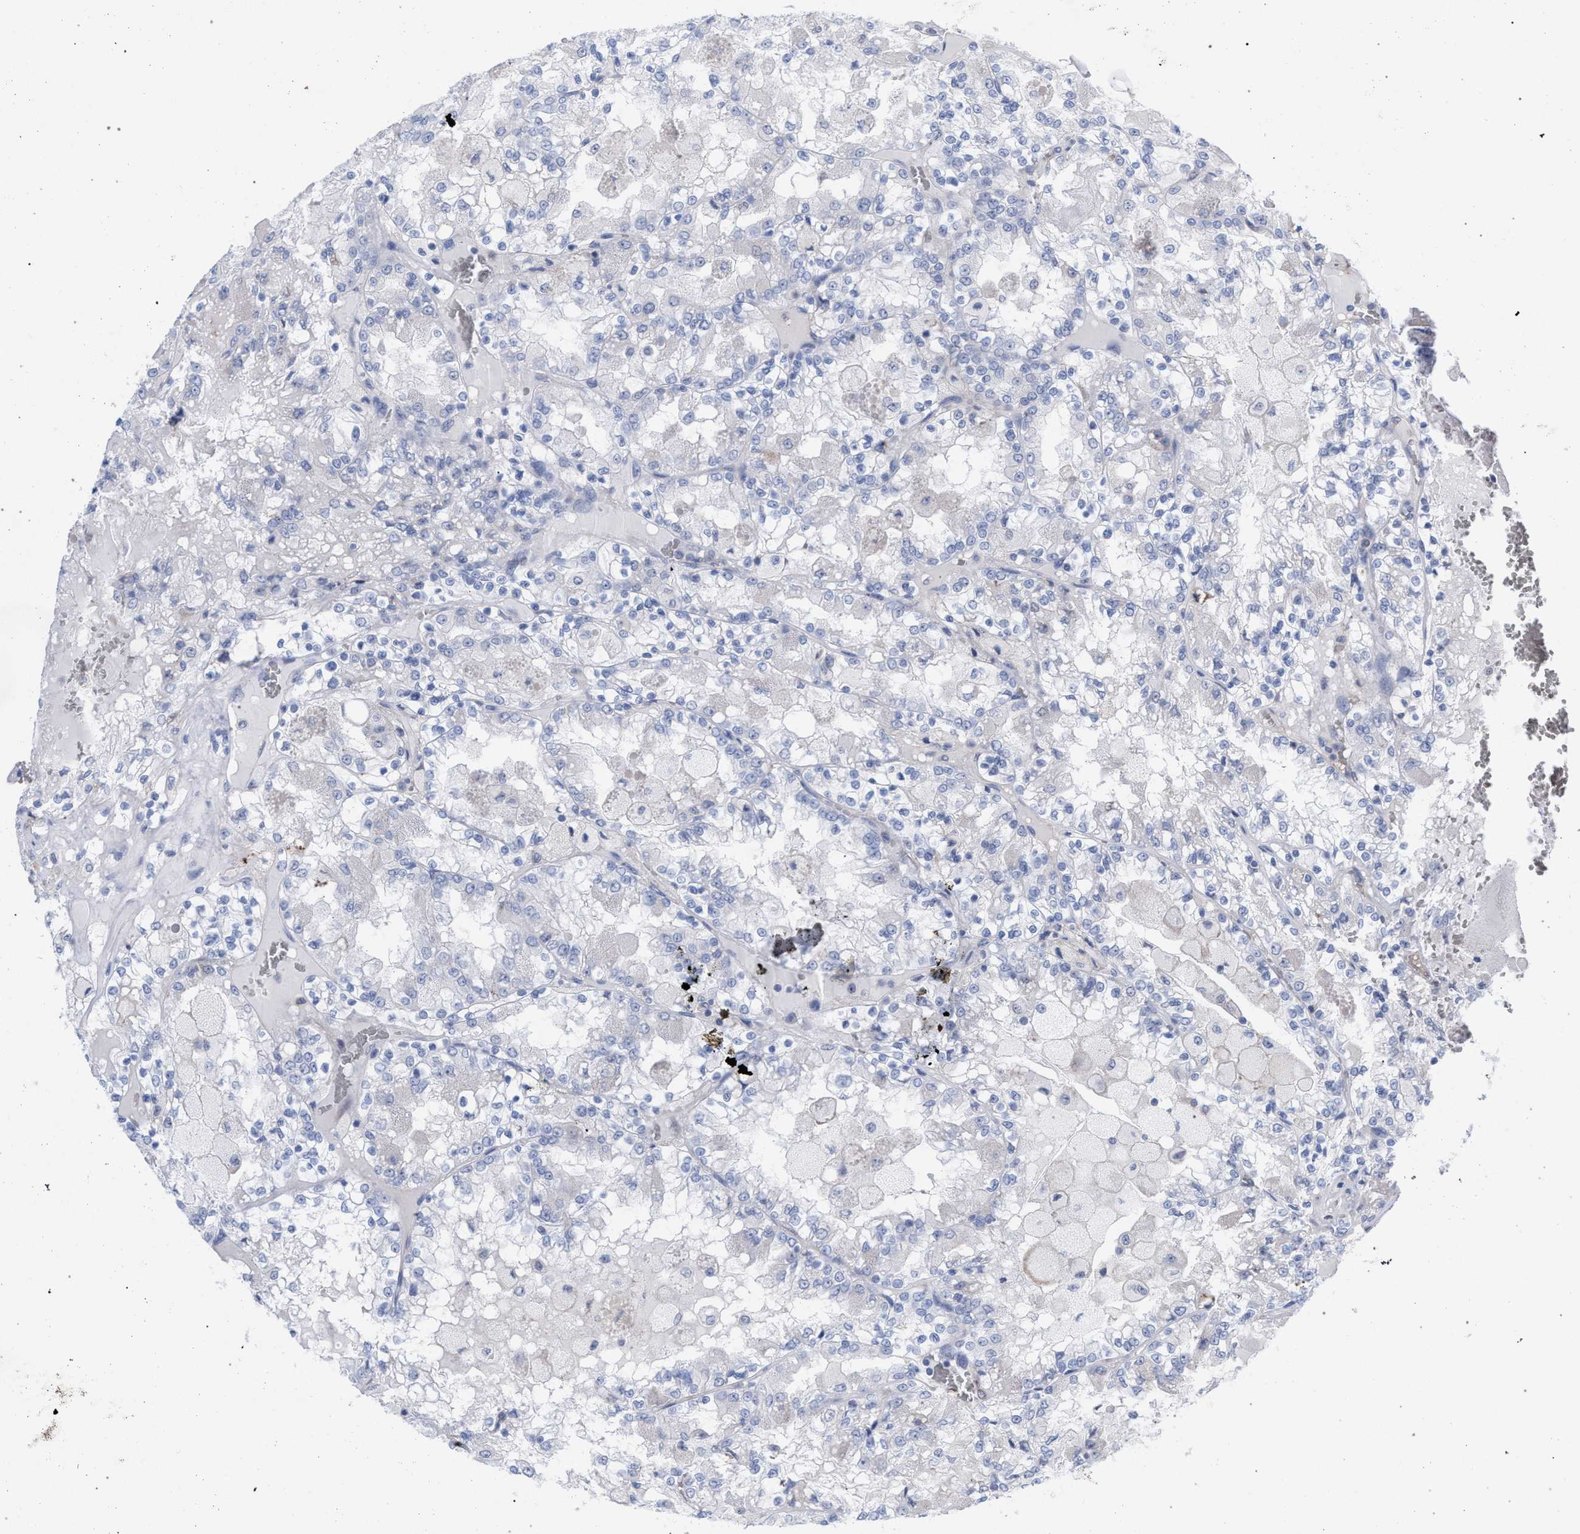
{"staining": {"intensity": "negative", "quantity": "none", "location": "none"}, "tissue": "renal cancer", "cell_type": "Tumor cells", "image_type": "cancer", "snomed": [{"axis": "morphology", "description": "Adenocarcinoma, NOS"}, {"axis": "topography", "description": "Kidney"}], "caption": "This is an IHC image of human renal cancer (adenocarcinoma). There is no positivity in tumor cells.", "gene": "FHOD3", "patient": {"sex": "female", "age": 56}}